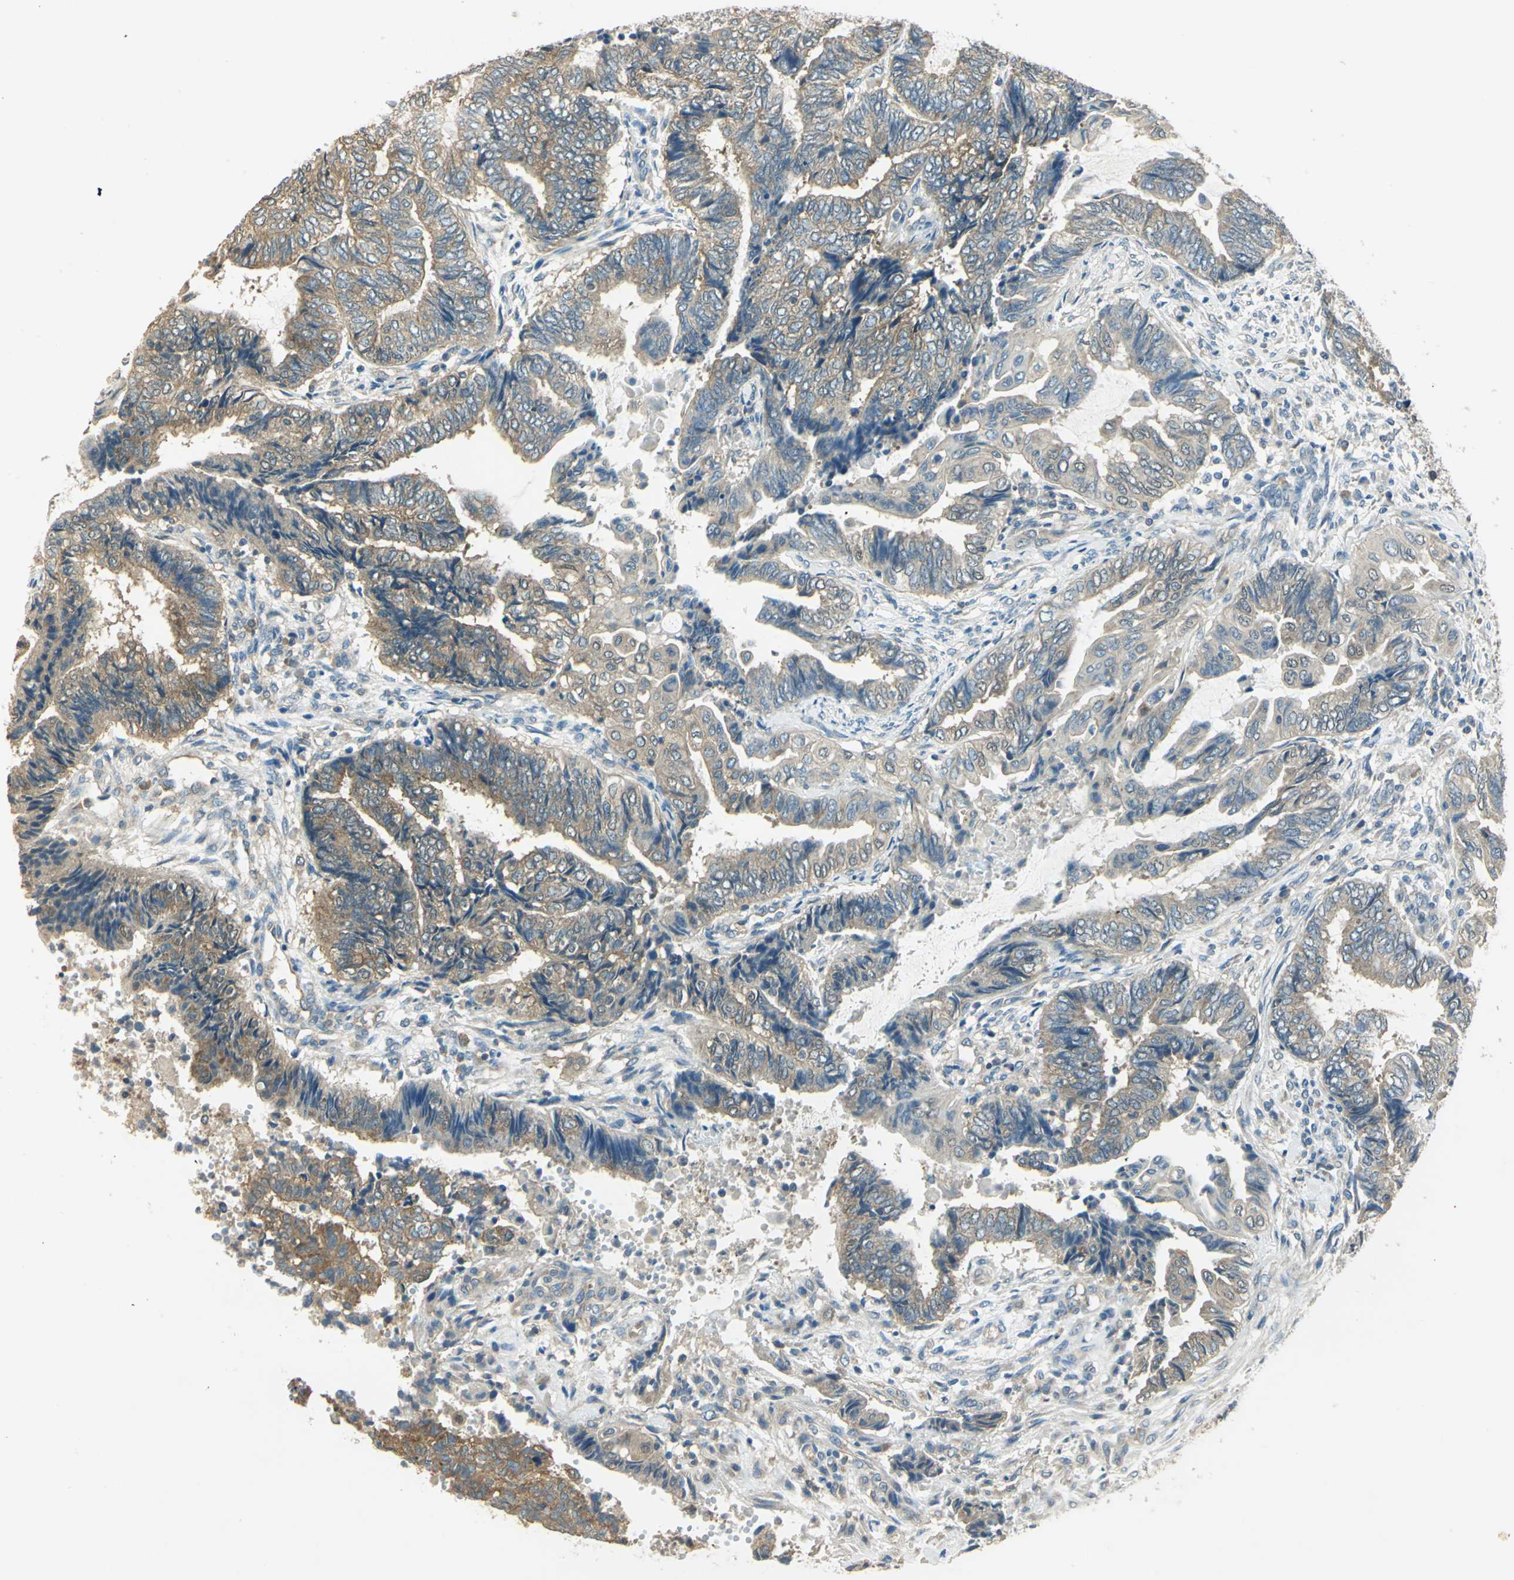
{"staining": {"intensity": "moderate", "quantity": ">75%", "location": "cytoplasmic/membranous"}, "tissue": "endometrial cancer", "cell_type": "Tumor cells", "image_type": "cancer", "snomed": [{"axis": "morphology", "description": "Adenocarcinoma, NOS"}, {"axis": "topography", "description": "Uterus"}, {"axis": "topography", "description": "Endometrium"}], "caption": "The immunohistochemical stain highlights moderate cytoplasmic/membranous staining in tumor cells of endometrial adenocarcinoma tissue.", "gene": "SHC2", "patient": {"sex": "female", "age": 70}}